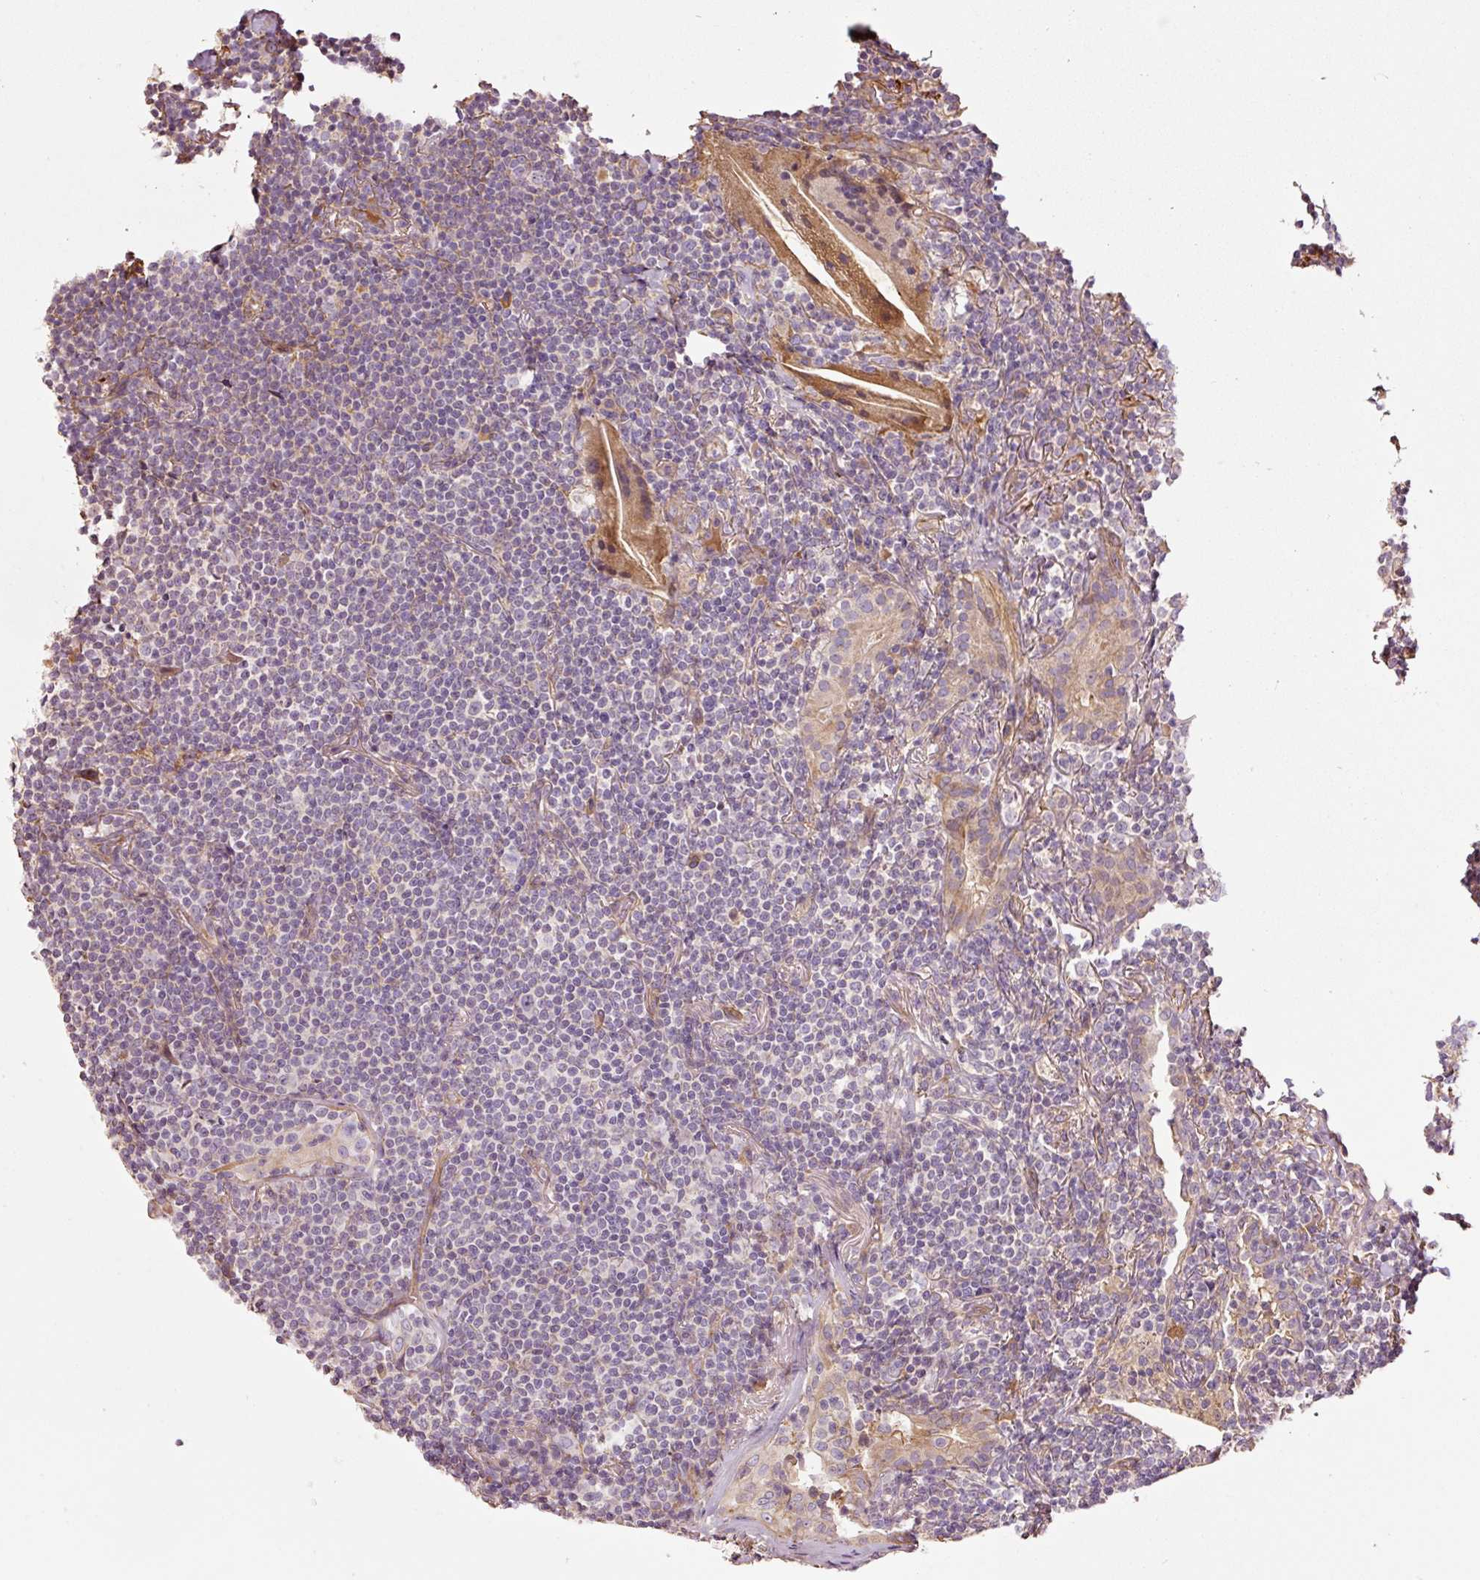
{"staining": {"intensity": "negative", "quantity": "none", "location": "none"}, "tissue": "lymphoma", "cell_type": "Tumor cells", "image_type": "cancer", "snomed": [{"axis": "morphology", "description": "Malignant lymphoma, non-Hodgkin's type, Low grade"}, {"axis": "topography", "description": "Lung"}], "caption": "Tumor cells show no significant staining in lymphoma.", "gene": "NID2", "patient": {"sex": "female", "age": 71}}